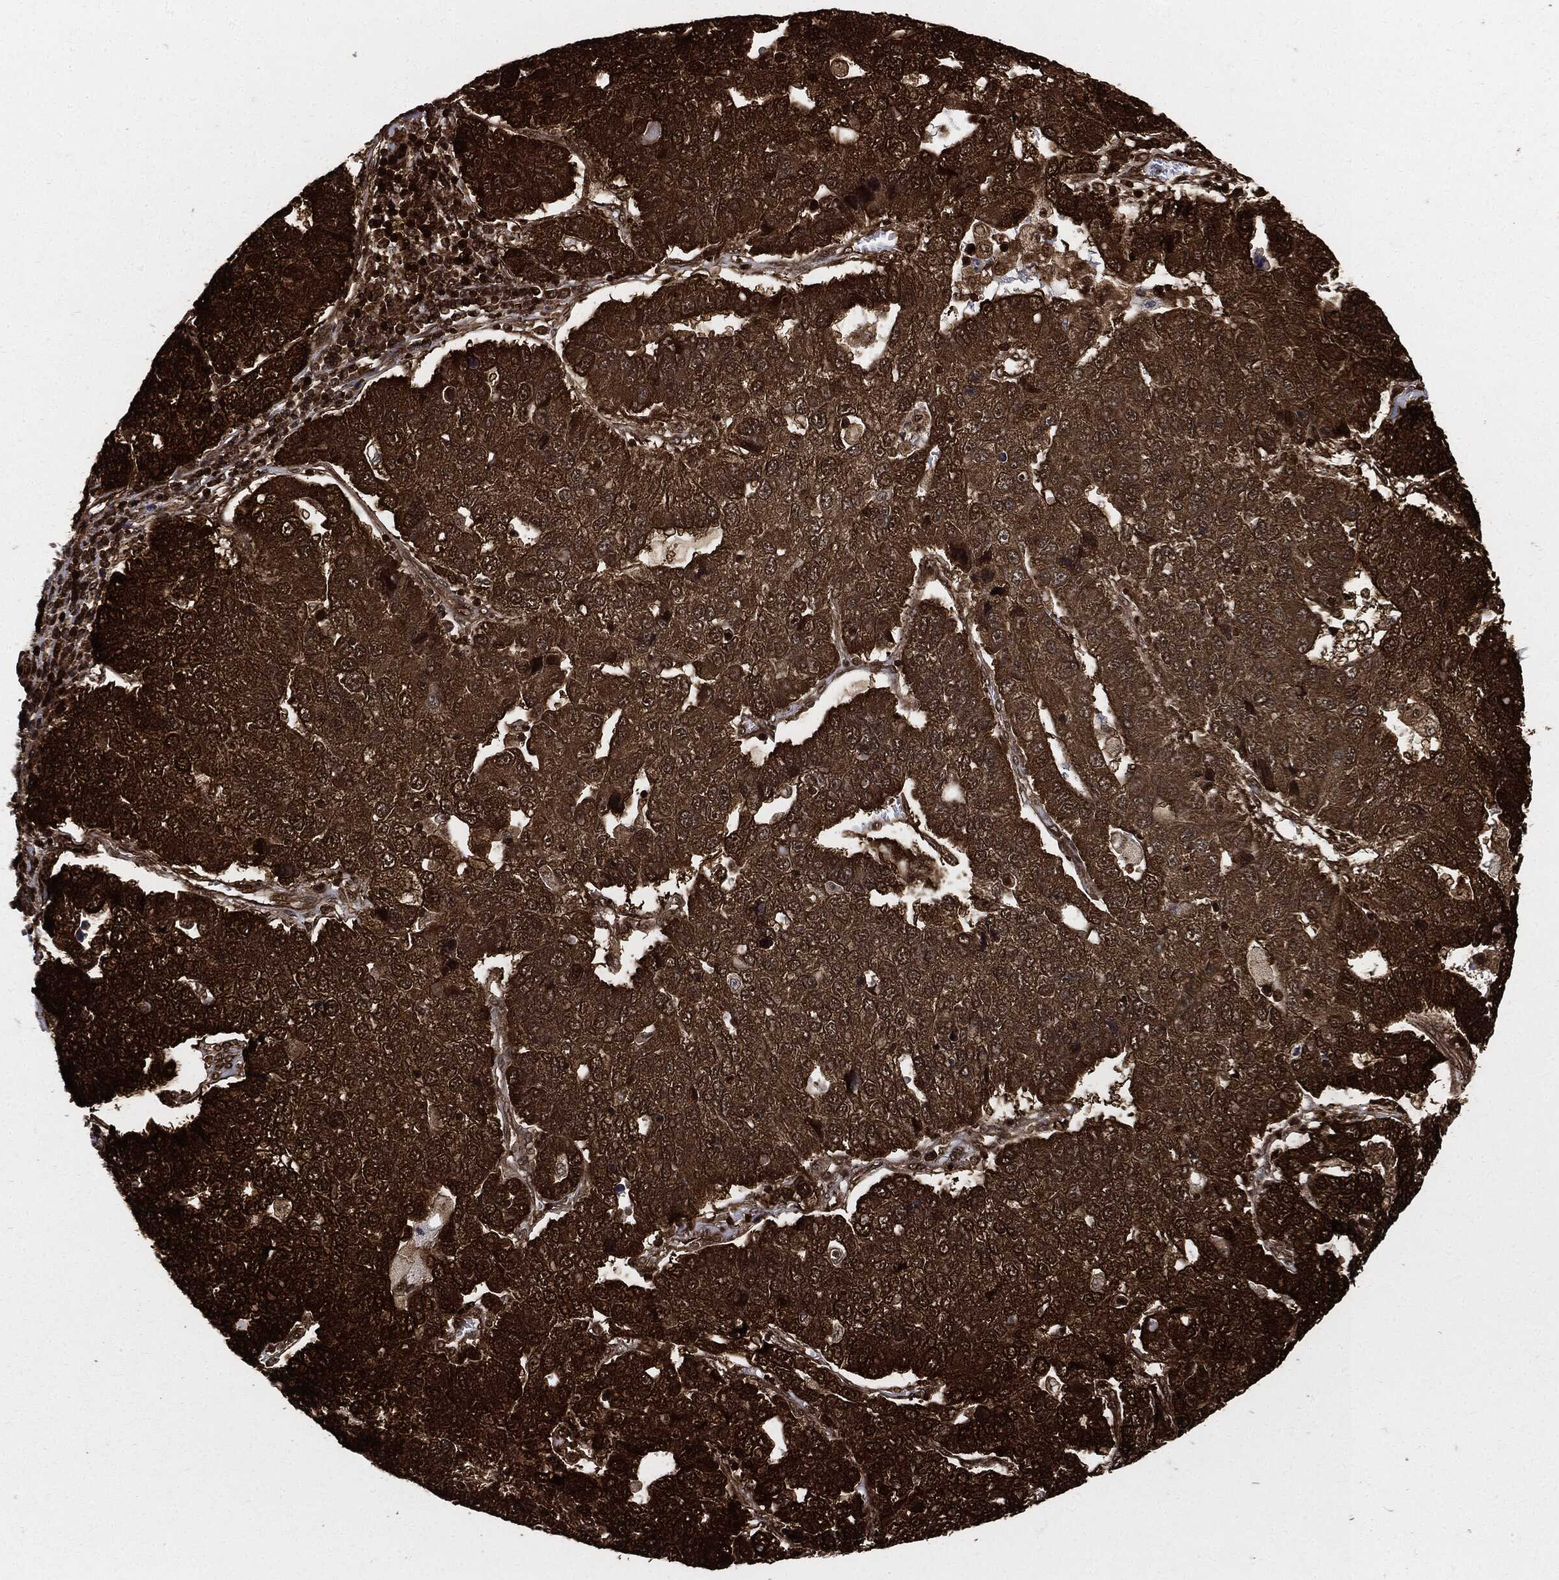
{"staining": {"intensity": "strong", "quantity": ">75%", "location": "cytoplasmic/membranous"}, "tissue": "pancreatic cancer", "cell_type": "Tumor cells", "image_type": "cancer", "snomed": [{"axis": "morphology", "description": "Adenocarcinoma, NOS"}, {"axis": "topography", "description": "Pancreas"}], "caption": "IHC image of pancreatic adenocarcinoma stained for a protein (brown), which reveals high levels of strong cytoplasmic/membranous staining in about >75% of tumor cells.", "gene": "YWHAB", "patient": {"sex": "female", "age": 61}}